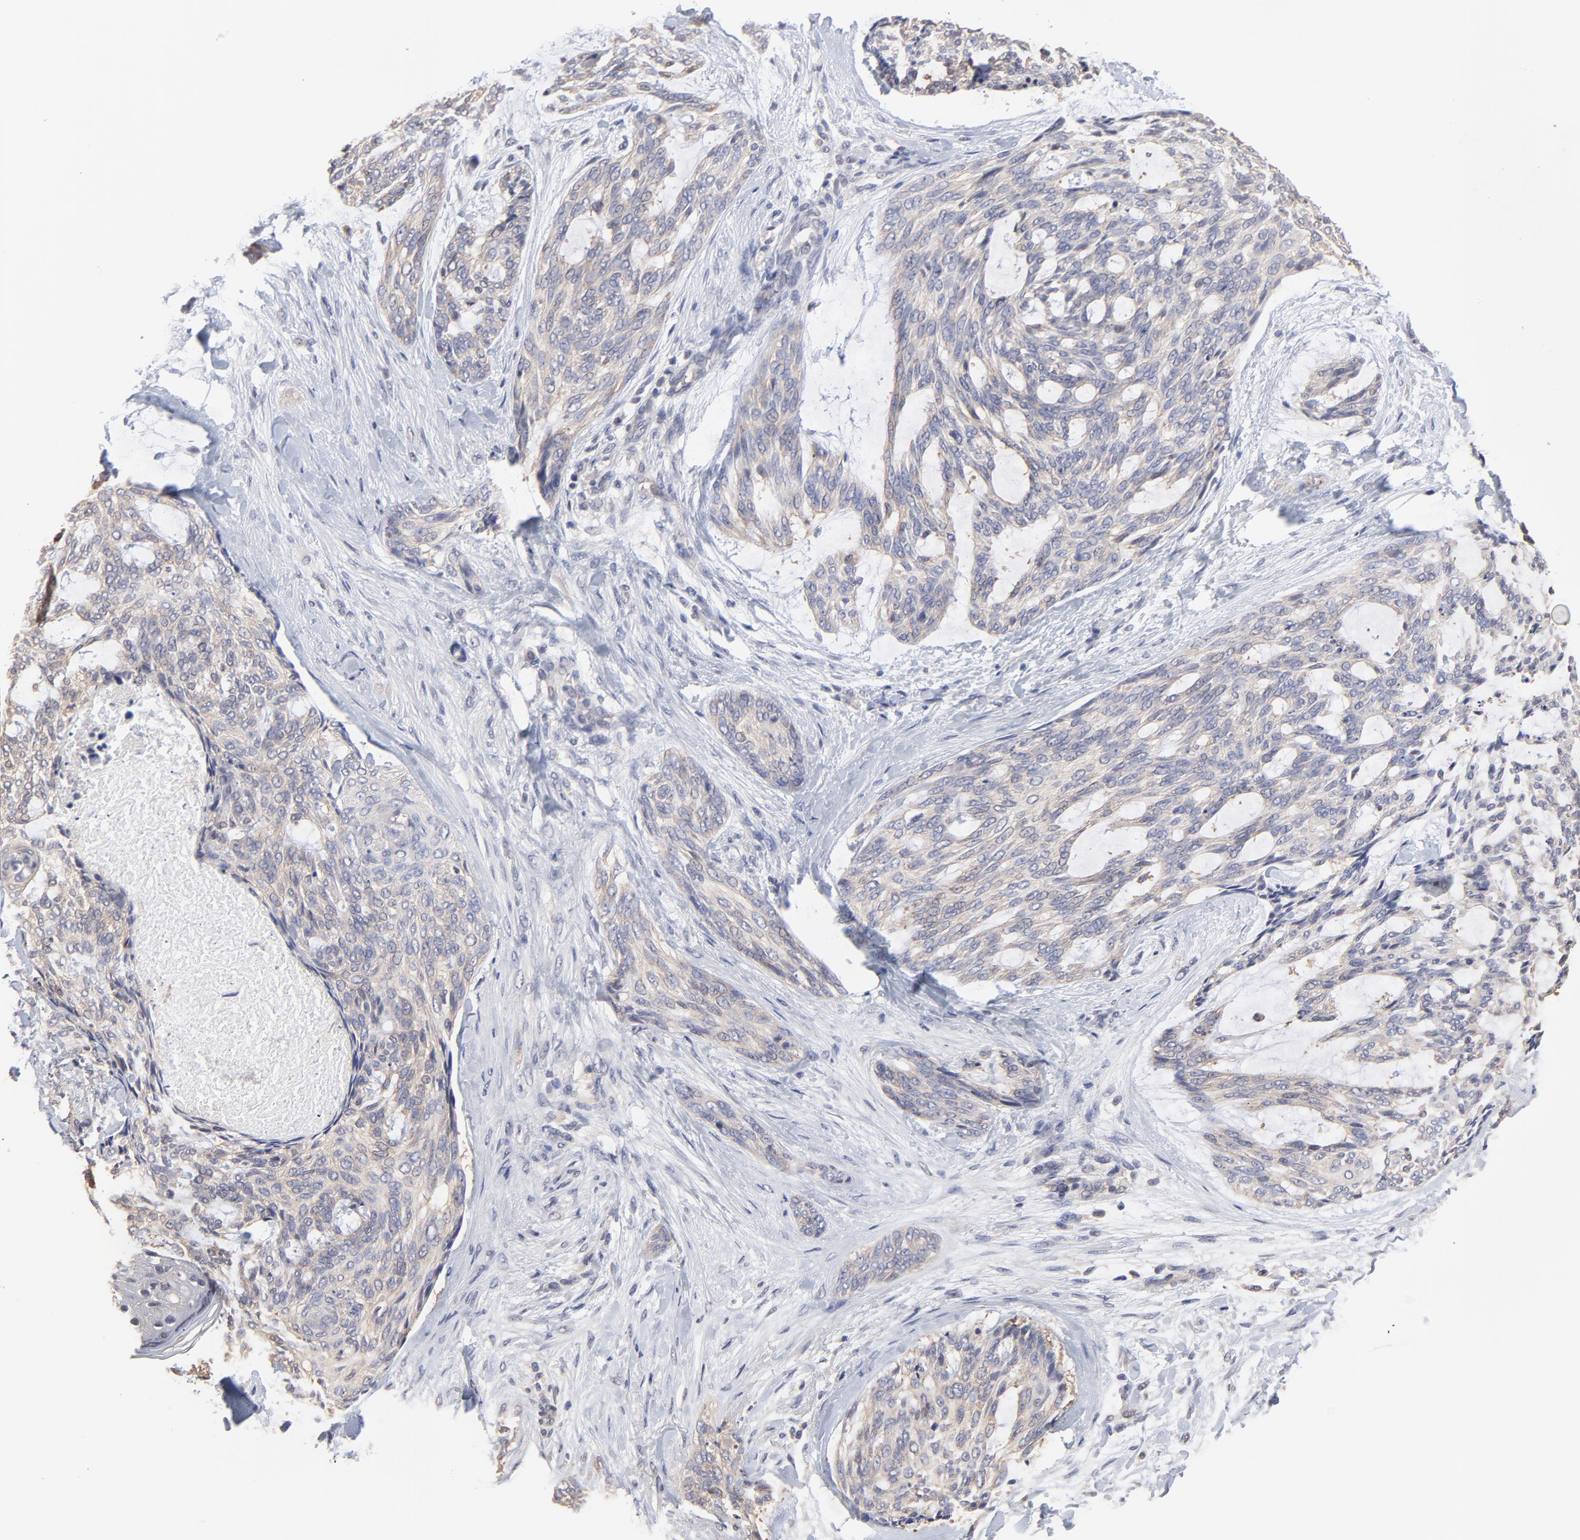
{"staining": {"intensity": "weak", "quantity": "25%-75%", "location": "cytoplasmic/membranous"}, "tissue": "skin cancer", "cell_type": "Tumor cells", "image_type": "cancer", "snomed": [{"axis": "morphology", "description": "Normal tissue, NOS"}, {"axis": "morphology", "description": "Basal cell carcinoma"}, {"axis": "topography", "description": "Skin"}], "caption": "Approximately 25%-75% of tumor cells in basal cell carcinoma (skin) reveal weak cytoplasmic/membranous protein expression as visualized by brown immunohistochemical staining.", "gene": "CCT2", "patient": {"sex": "female", "age": 71}}